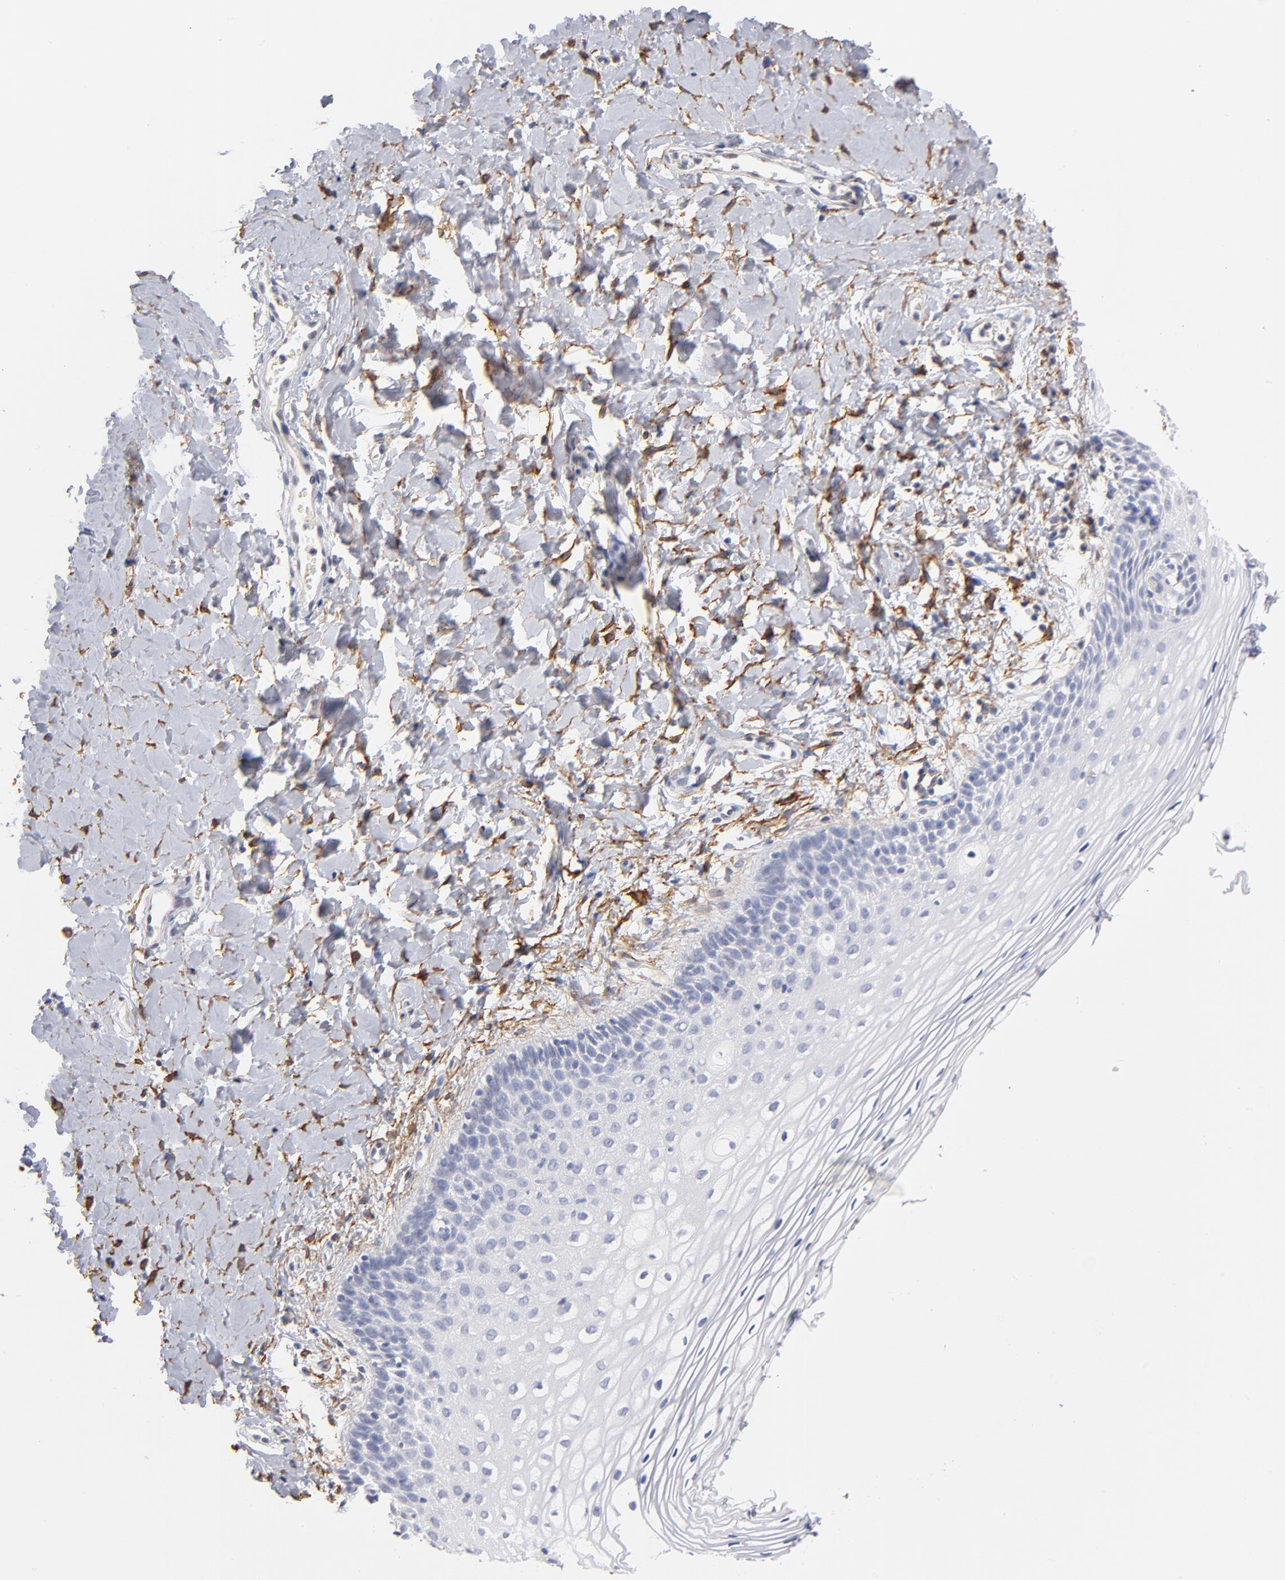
{"staining": {"intensity": "negative", "quantity": "none", "location": "none"}, "tissue": "vagina", "cell_type": "Squamous epithelial cells", "image_type": "normal", "snomed": [{"axis": "morphology", "description": "Normal tissue, NOS"}, {"axis": "topography", "description": "Vagina"}], "caption": "Histopathology image shows no protein expression in squamous epithelial cells of benign vagina.", "gene": "ITGA8", "patient": {"sex": "female", "age": 55}}